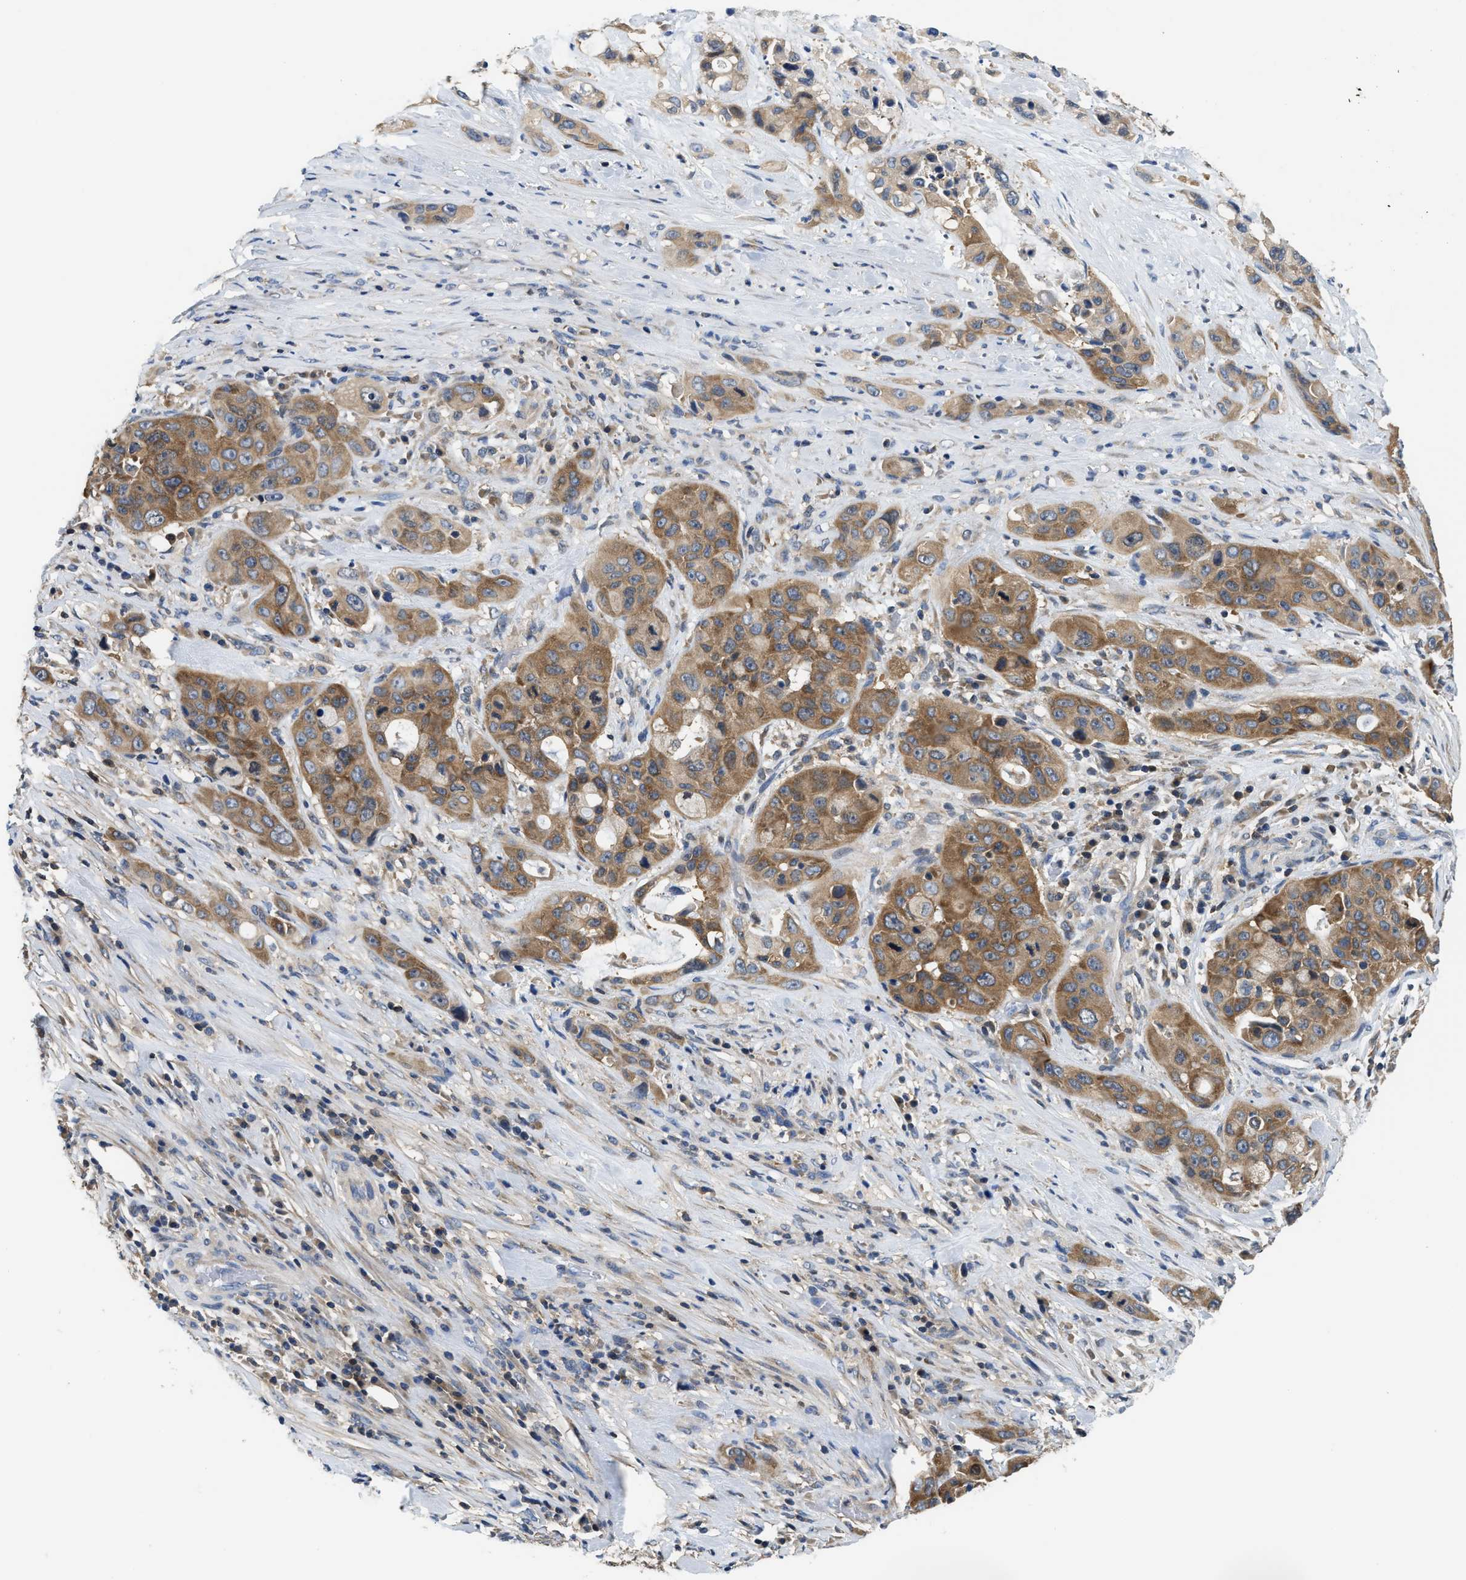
{"staining": {"intensity": "moderate", "quantity": ">75%", "location": "cytoplasmic/membranous"}, "tissue": "pancreatic cancer", "cell_type": "Tumor cells", "image_type": "cancer", "snomed": [{"axis": "morphology", "description": "Adenocarcinoma, NOS"}, {"axis": "topography", "description": "Pancreas"}], "caption": "Adenocarcinoma (pancreatic) was stained to show a protein in brown. There is medium levels of moderate cytoplasmic/membranous staining in approximately >75% of tumor cells. (DAB = brown stain, brightfield microscopy at high magnification).", "gene": "CCM2", "patient": {"sex": "male", "age": 53}}